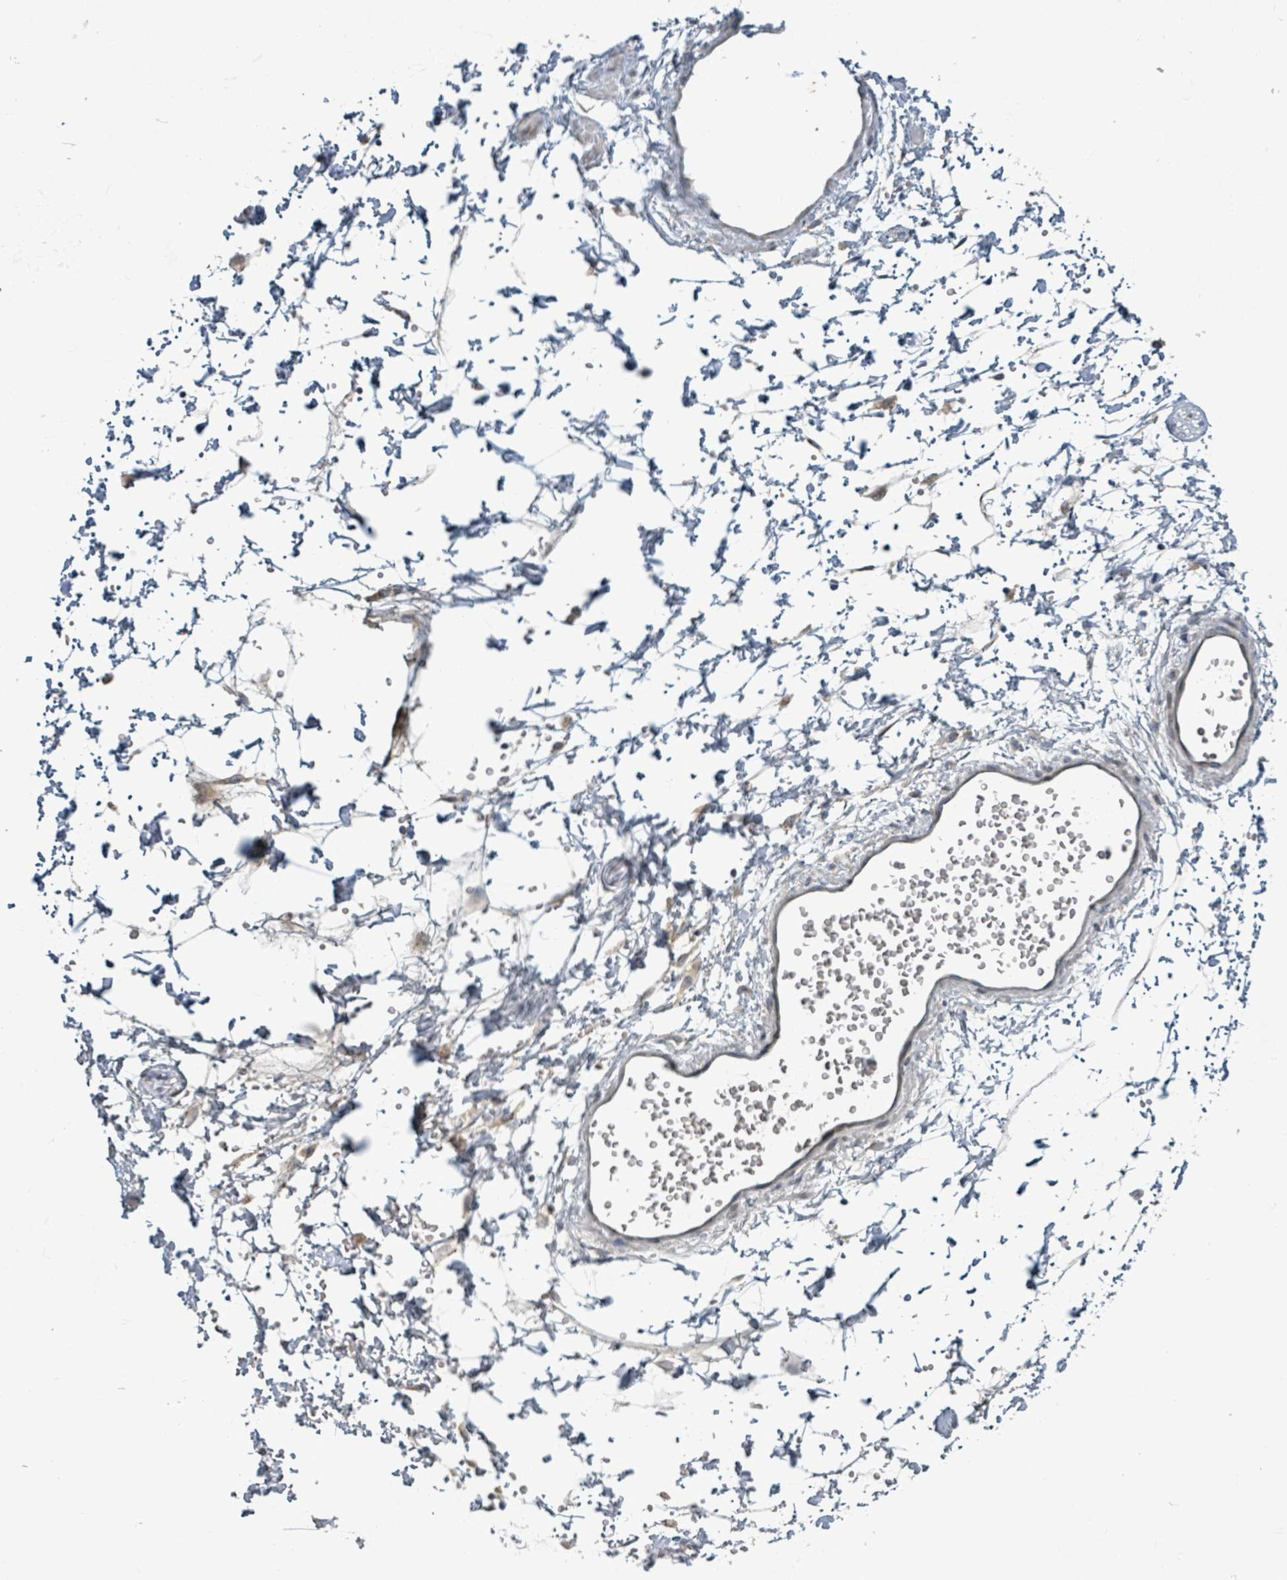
{"staining": {"intensity": "negative", "quantity": "none", "location": "none"}, "tissue": "adipose tissue", "cell_type": "Adipocytes", "image_type": "normal", "snomed": [{"axis": "morphology", "description": "Normal tissue, NOS"}, {"axis": "topography", "description": "Prostate"}, {"axis": "topography", "description": "Peripheral nerve tissue"}], "caption": "The photomicrograph exhibits no significant expression in adipocytes of adipose tissue. (DAB immunohistochemistry (IHC) with hematoxylin counter stain).", "gene": "OR51E1", "patient": {"sex": "male", "age": 55}}